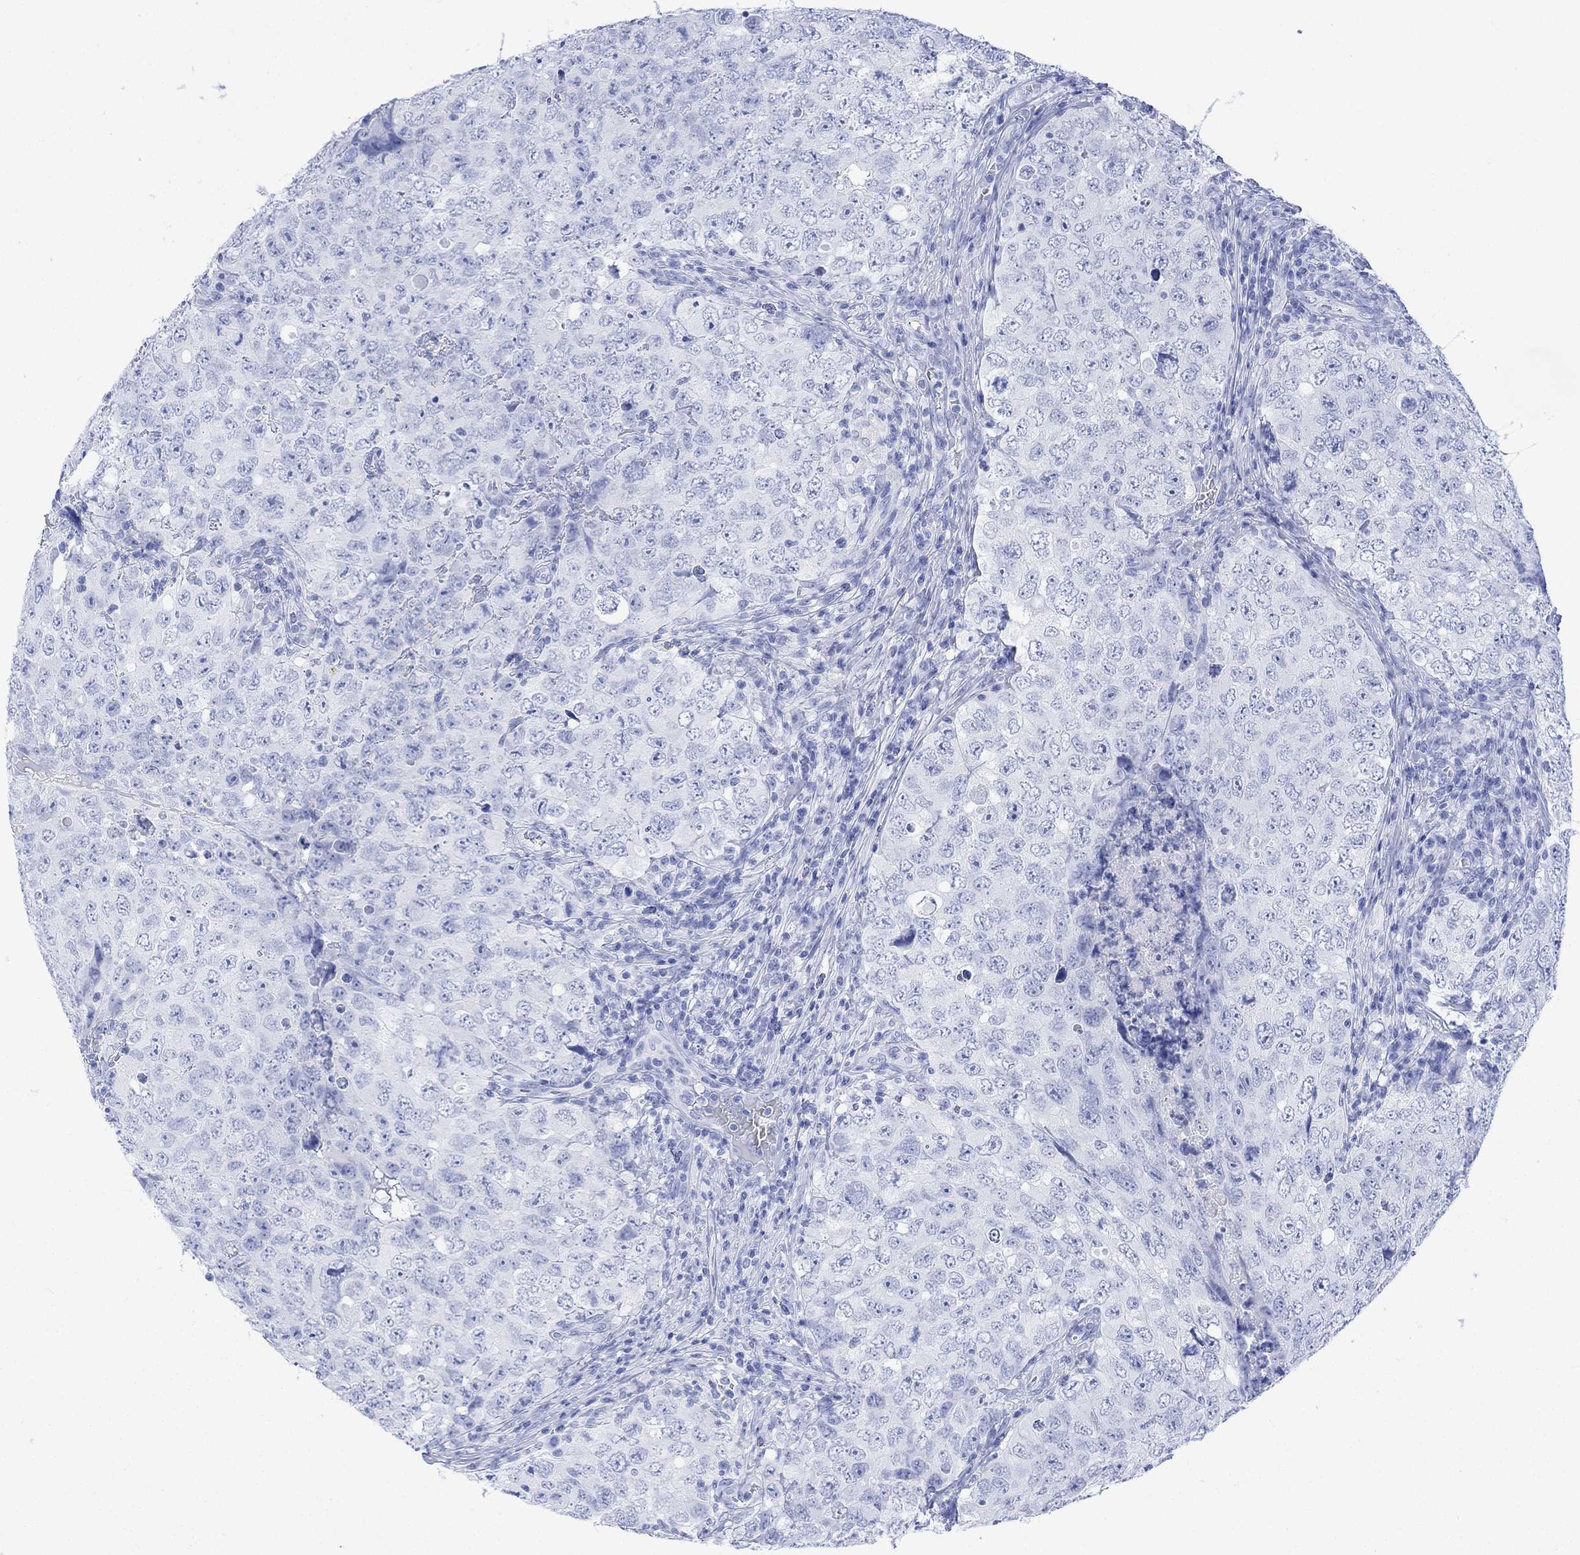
{"staining": {"intensity": "negative", "quantity": "none", "location": "none"}, "tissue": "testis cancer", "cell_type": "Tumor cells", "image_type": "cancer", "snomed": [{"axis": "morphology", "description": "Seminoma, NOS"}, {"axis": "topography", "description": "Testis"}], "caption": "This is an immunohistochemistry (IHC) photomicrograph of human seminoma (testis). There is no expression in tumor cells.", "gene": "CELF4", "patient": {"sex": "male", "age": 34}}